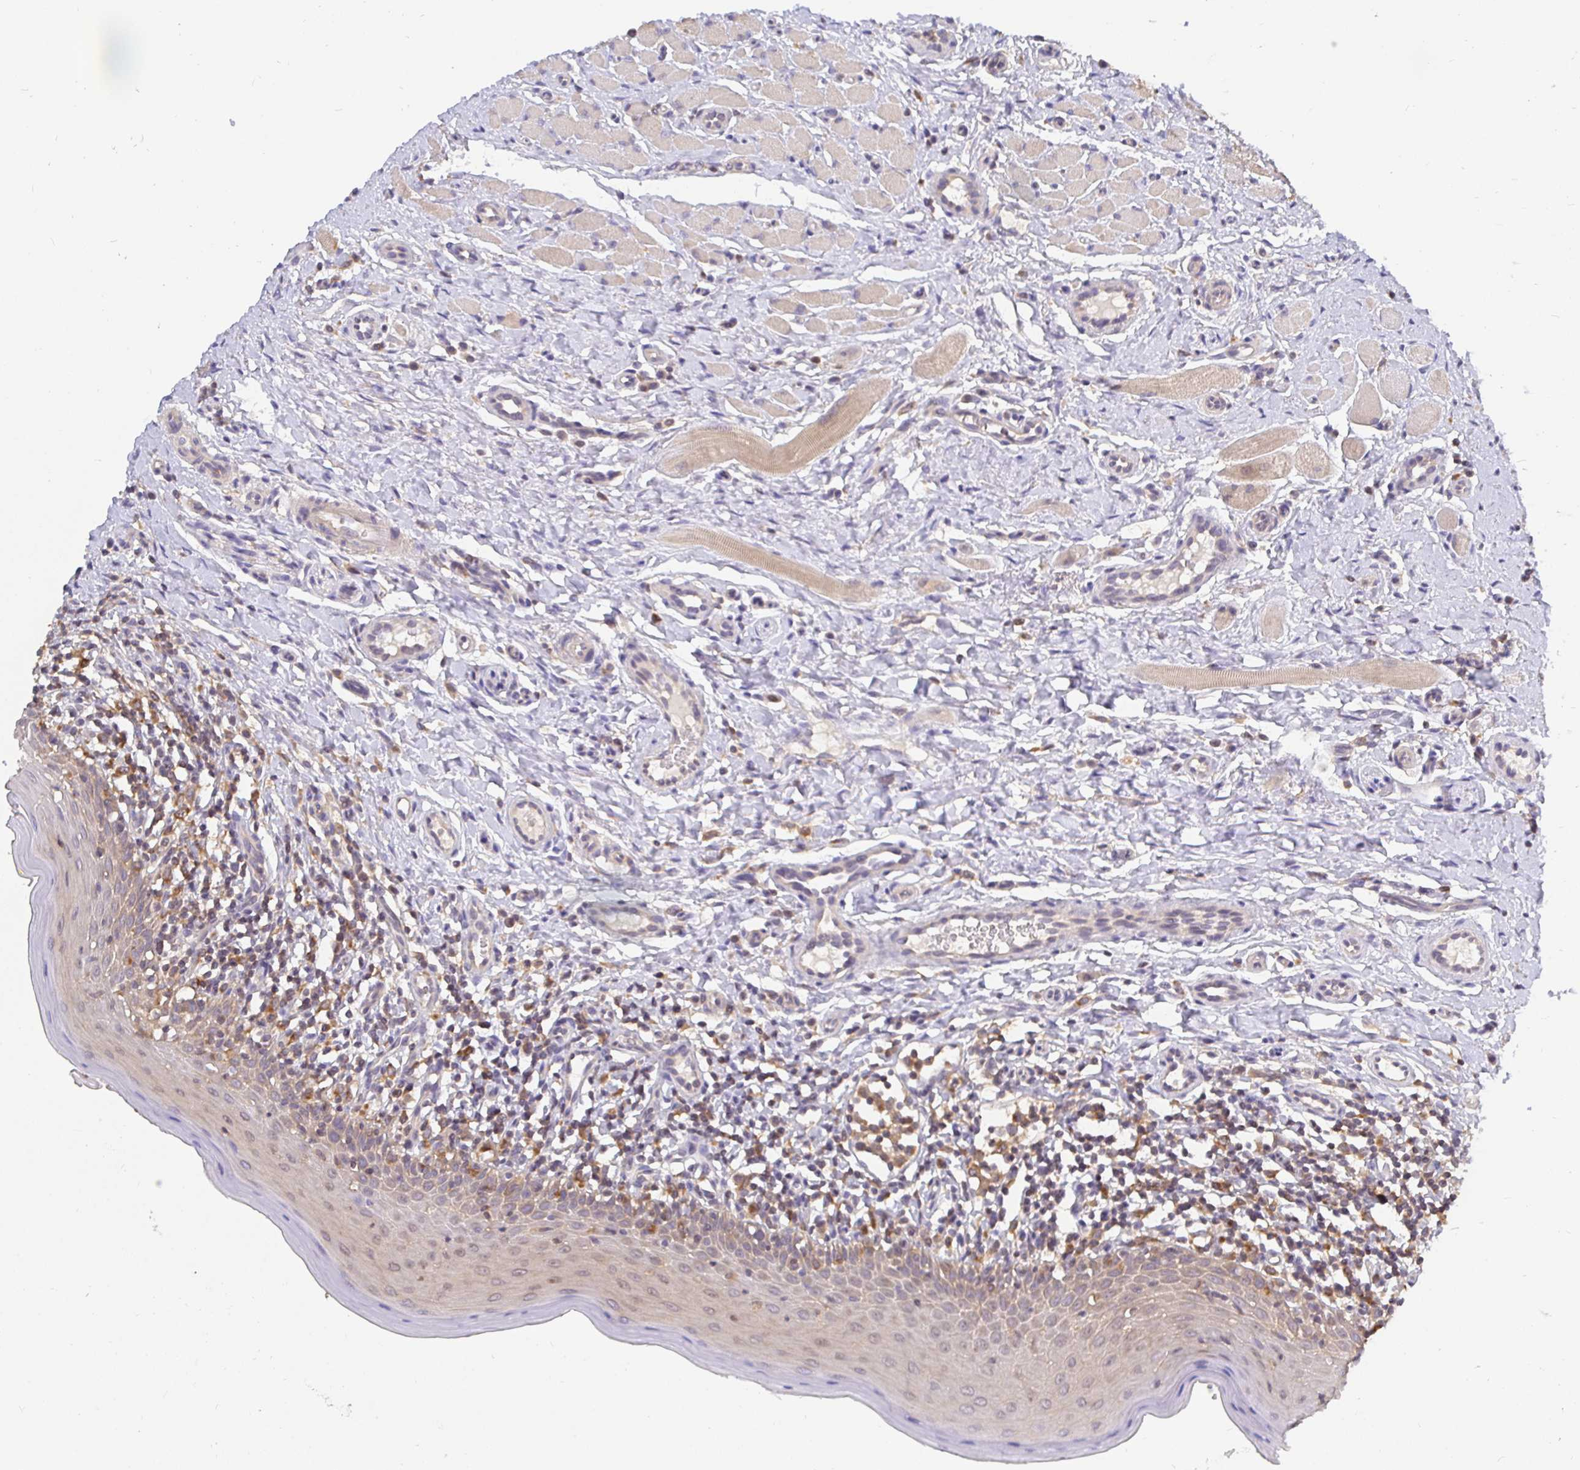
{"staining": {"intensity": "weak", "quantity": "25%-75%", "location": "cytoplasmic/membranous"}, "tissue": "oral mucosa", "cell_type": "Squamous epithelial cells", "image_type": "normal", "snomed": [{"axis": "morphology", "description": "Normal tissue, NOS"}, {"axis": "topography", "description": "Oral tissue"}, {"axis": "topography", "description": "Tounge, NOS"}], "caption": "Immunohistochemistry (DAB) staining of unremarkable human oral mucosa shows weak cytoplasmic/membranous protein expression in about 25%-75% of squamous epithelial cells. The staining is performed using DAB brown chromogen to label protein expression. The nuclei are counter-stained blue using hematoxylin.", "gene": "ATP6V1F", "patient": {"sex": "female", "age": 58}}